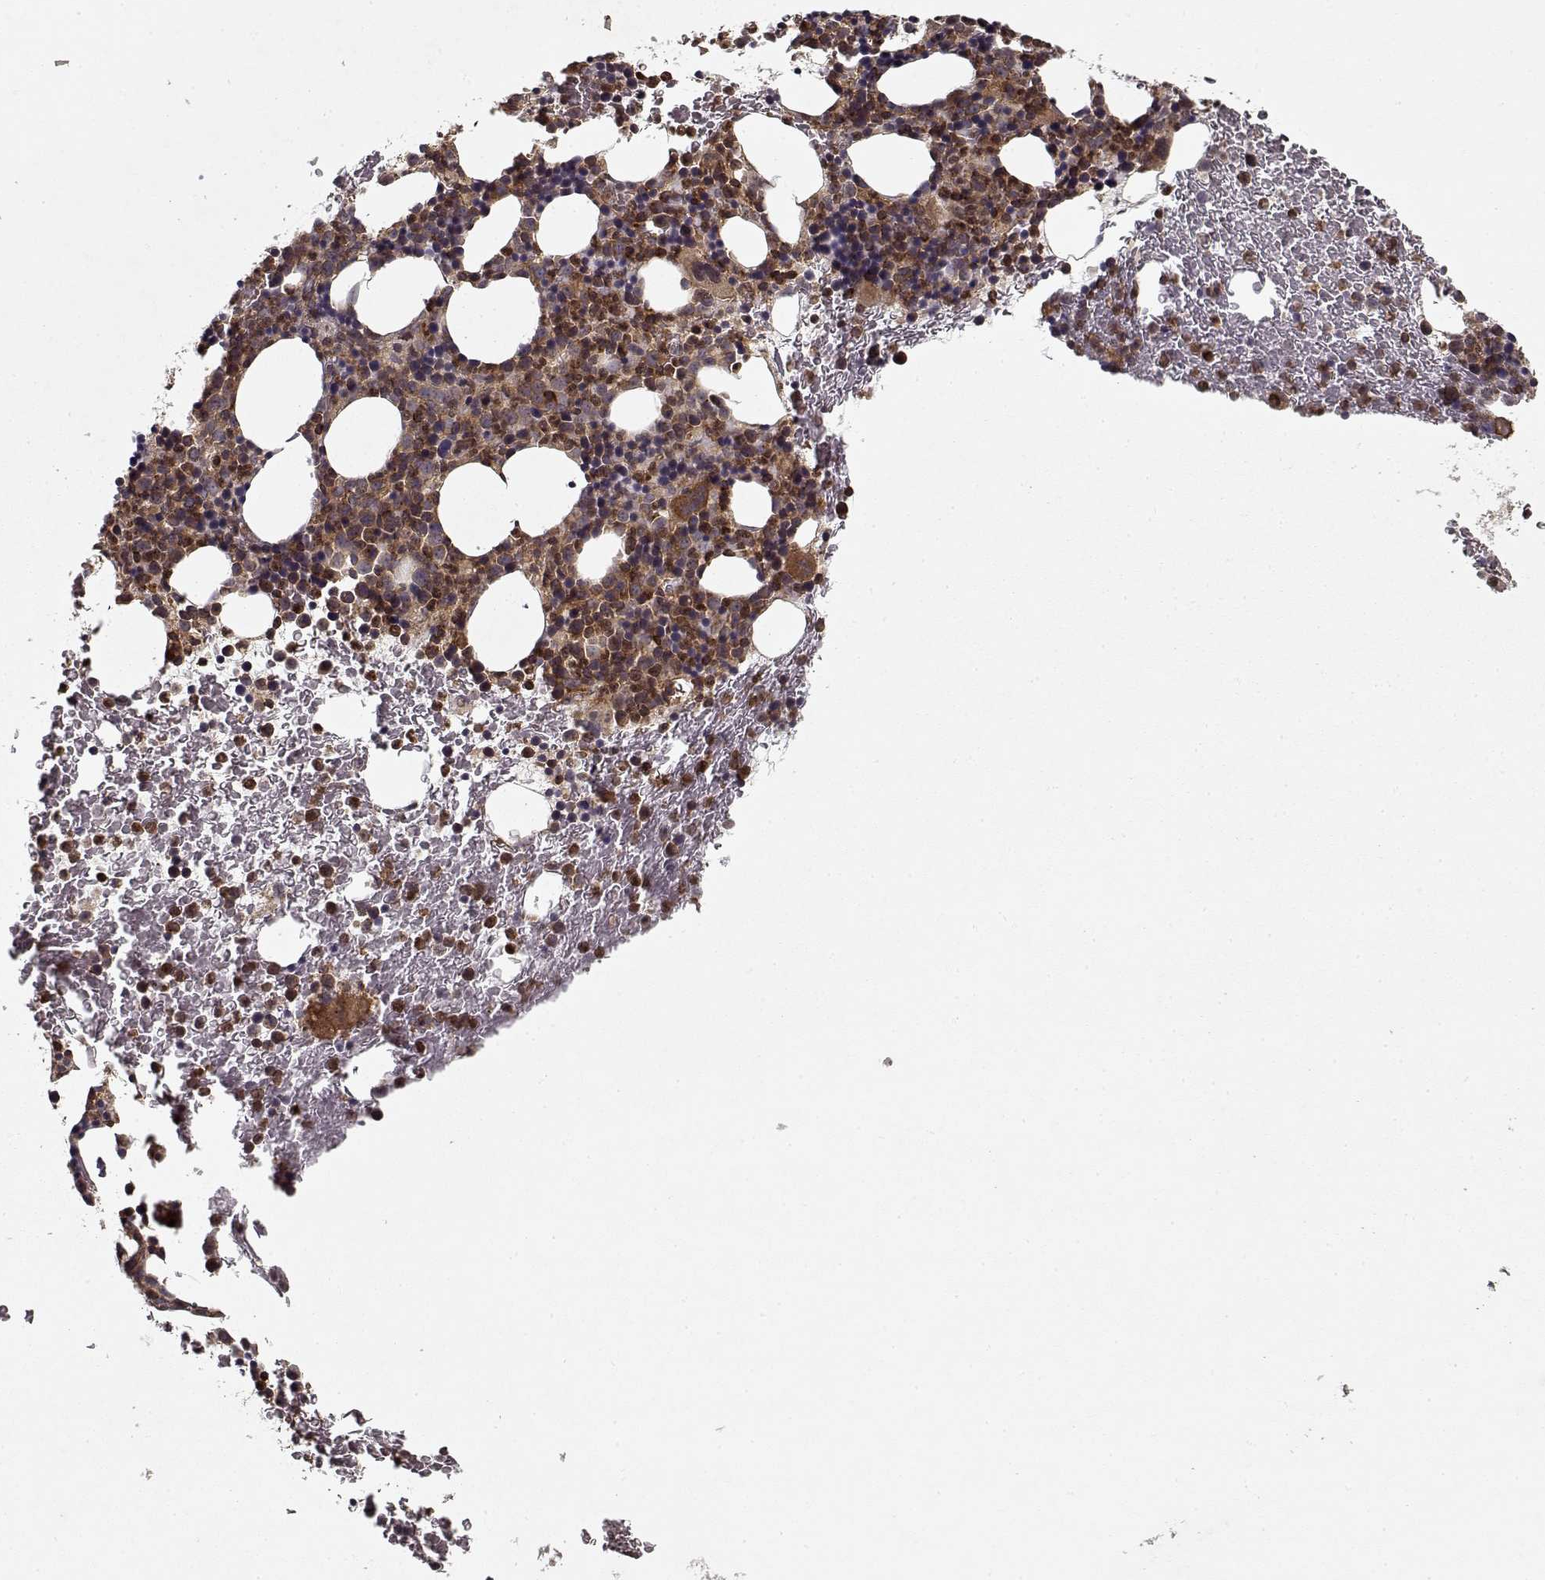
{"staining": {"intensity": "moderate", "quantity": "25%-75%", "location": "cytoplasmic/membranous,nuclear"}, "tissue": "bone marrow", "cell_type": "Hematopoietic cells", "image_type": "normal", "snomed": [{"axis": "morphology", "description": "Normal tissue, NOS"}, {"axis": "topography", "description": "Bone marrow"}], "caption": "Moderate cytoplasmic/membranous,nuclear protein staining is present in about 25%-75% of hematopoietic cells in bone marrow.", "gene": "PPP1R12A", "patient": {"sex": "male", "age": 72}}